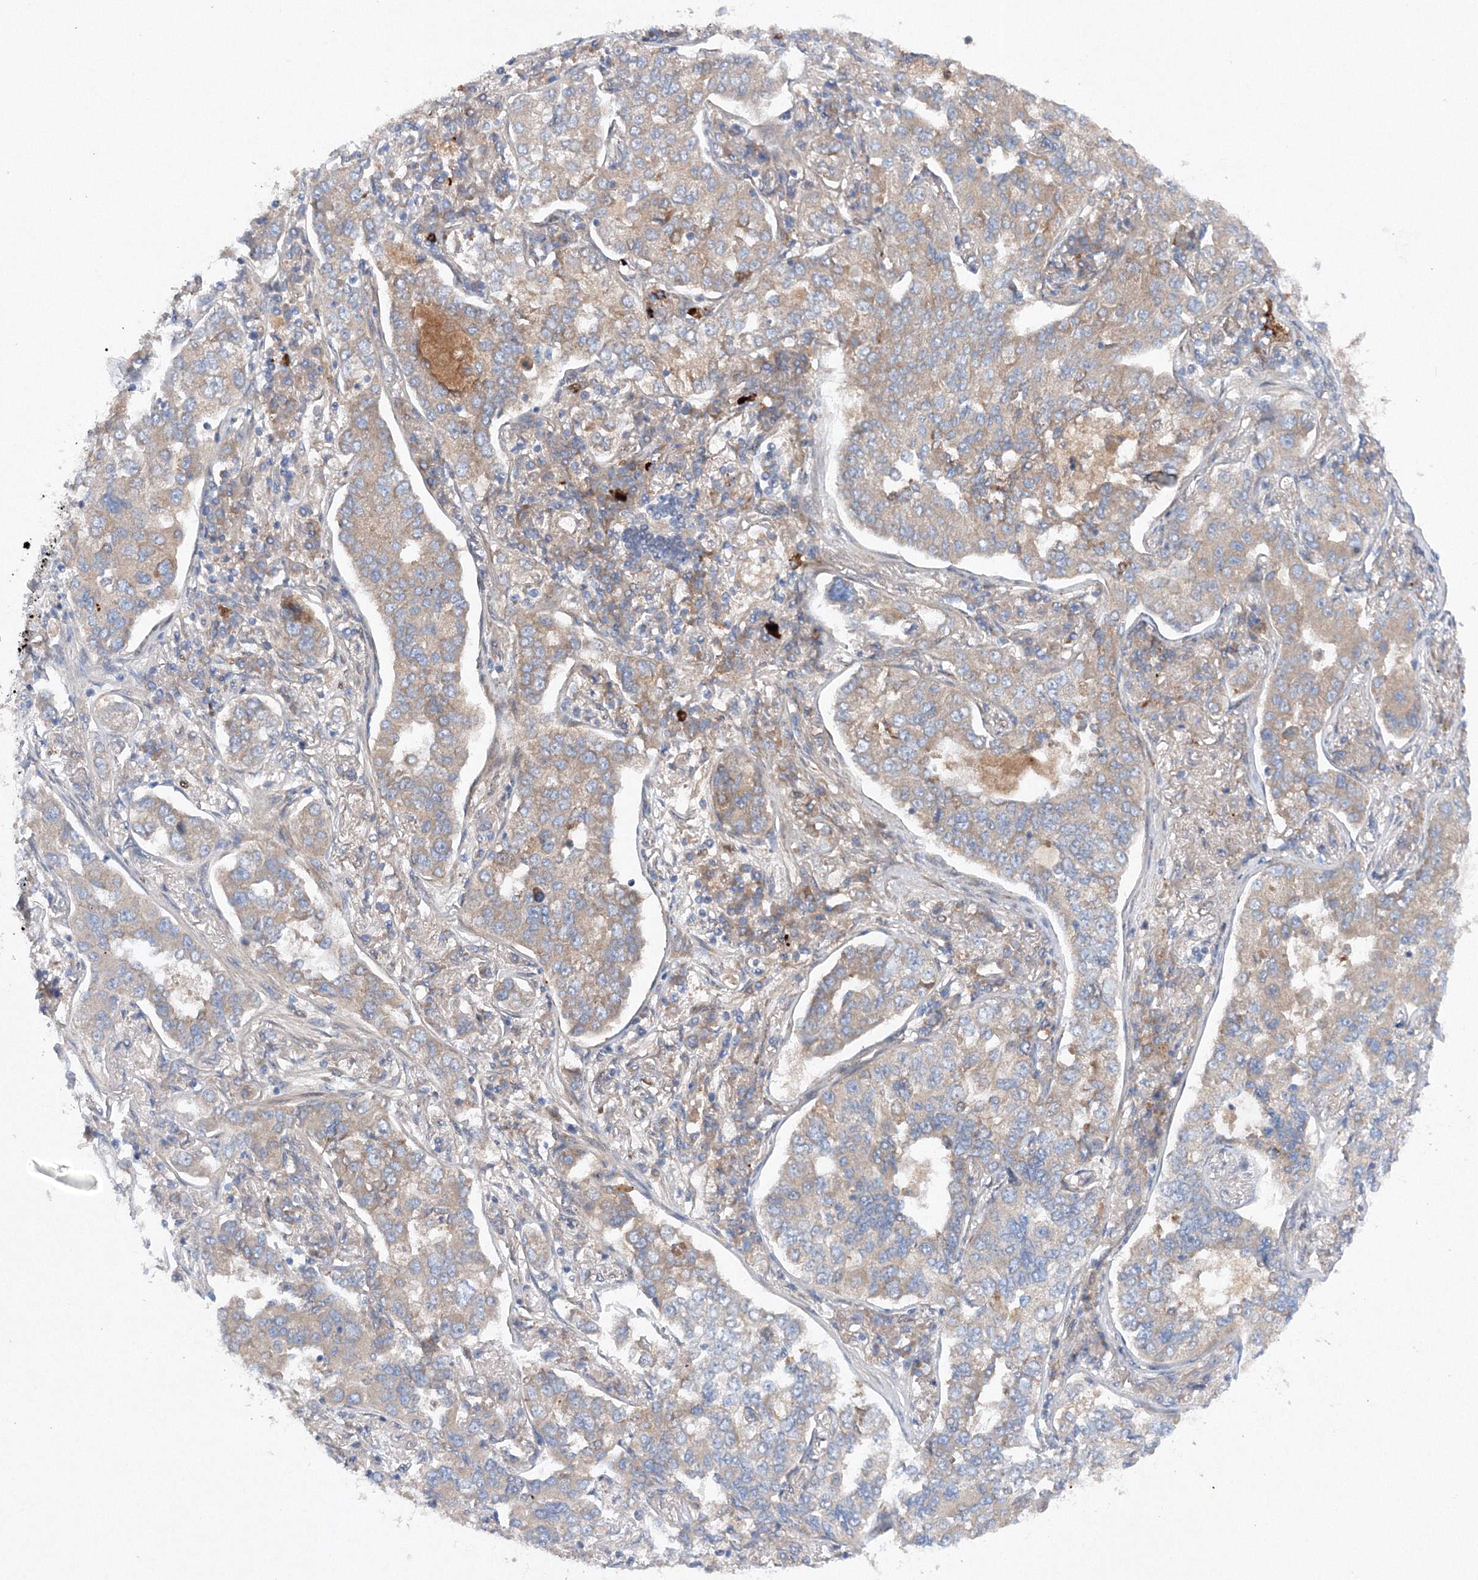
{"staining": {"intensity": "weak", "quantity": "25%-75%", "location": "cytoplasmic/membranous"}, "tissue": "lung cancer", "cell_type": "Tumor cells", "image_type": "cancer", "snomed": [{"axis": "morphology", "description": "Adenocarcinoma, NOS"}, {"axis": "topography", "description": "Lung"}], "caption": "IHC (DAB (3,3'-diaminobenzidine)) staining of lung cancer displays weak cytoplasmic/membranous protein staining in approximately 25%-75% of tumor cells.", "gene": "SLC36A1", "patient": {"sex": "male", "age": 49}}